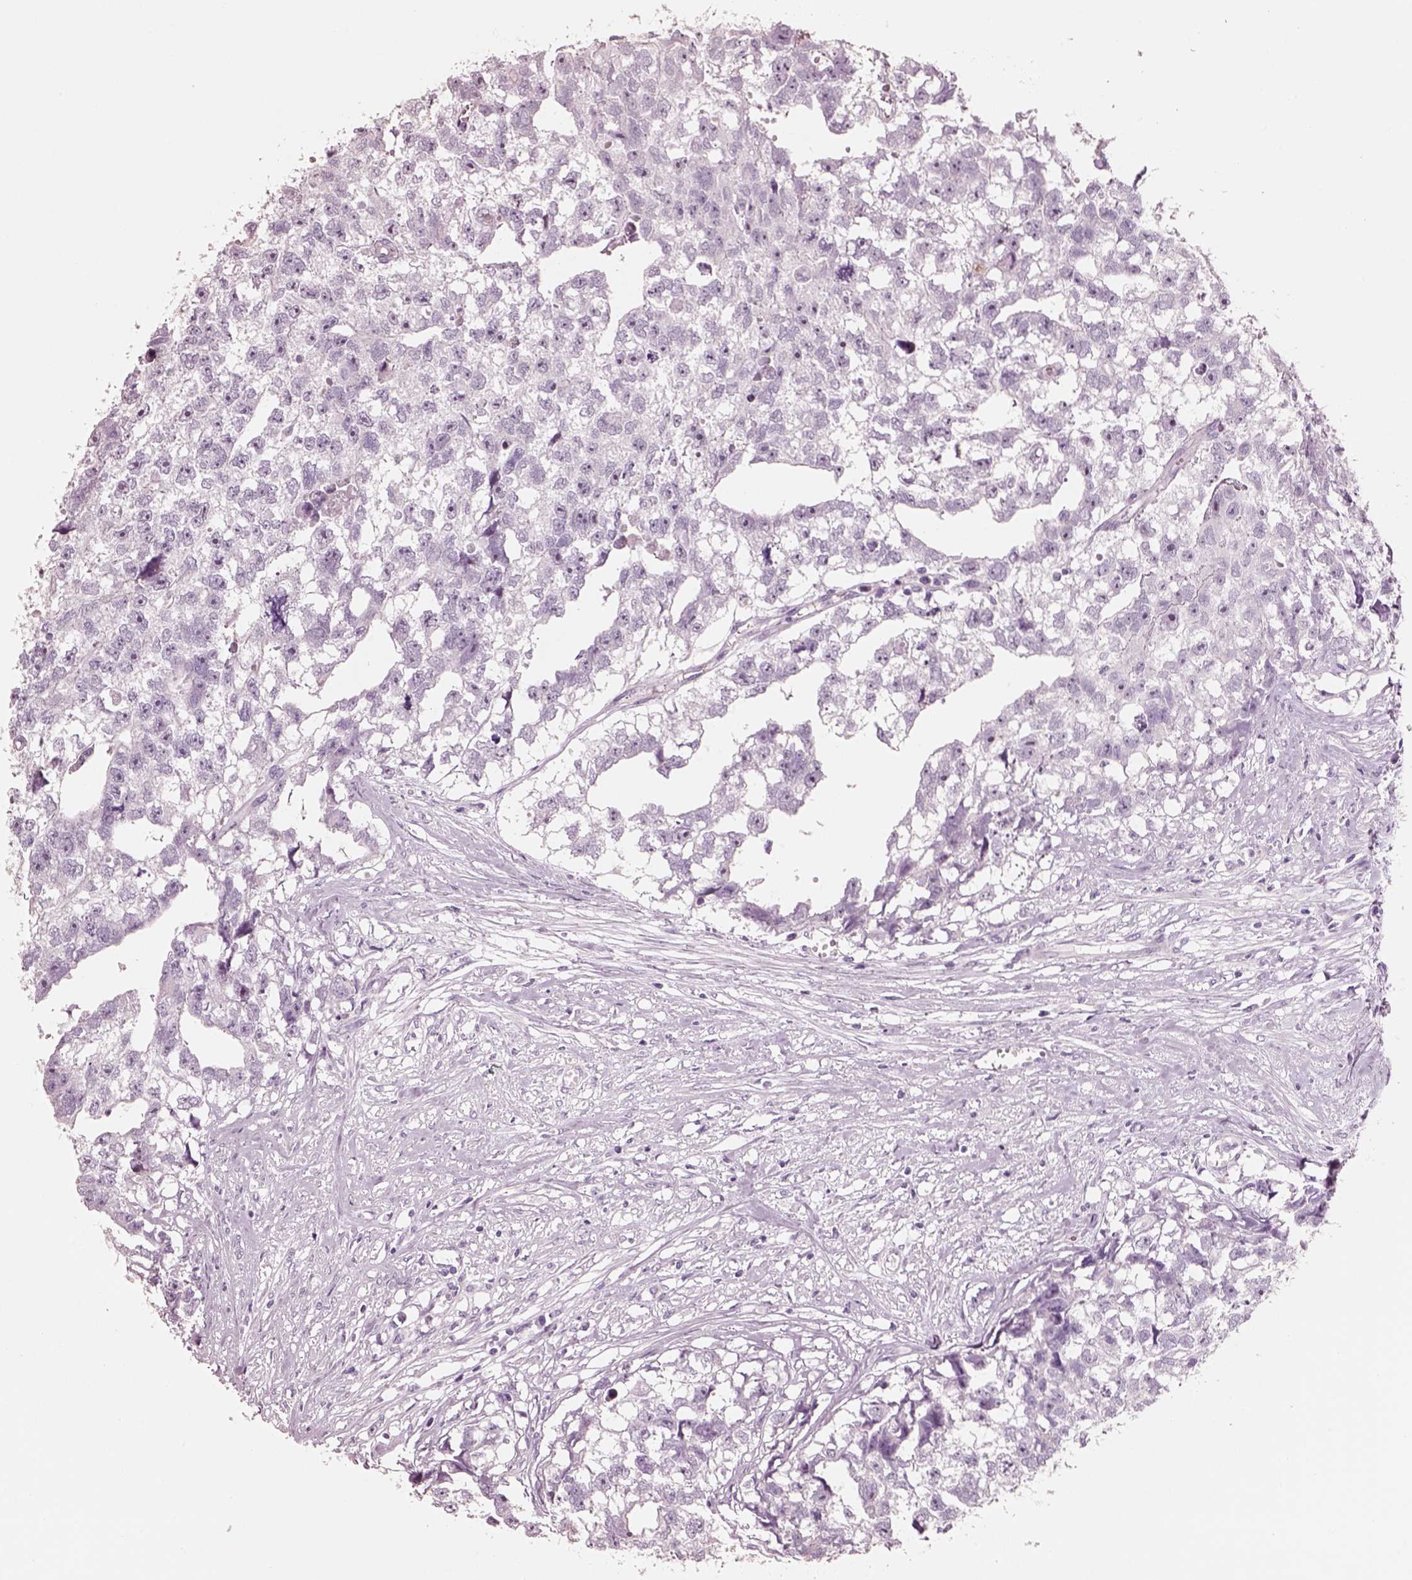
{"staining": {"intensity": "negative", "quantity": "none", "location": "none"}, "tissue": "testis cancer", "cell_type": "Tumor cells", "image_type": "cancer", "snomed": [{"axis": "morphology", "description": "Carcinoma, Embryonal, NOS"}, {"axis": "morphology", "description": "Teratoma, malignant, NOS"}, {"axis": "topography", "description": "Testis"}], "caption": "Micrograph shows no protein expression in tumor cells of malignant teratoma (testis) tissue.", "gene": "PNOC", "patient": {"sex": "male", "age": 44}}